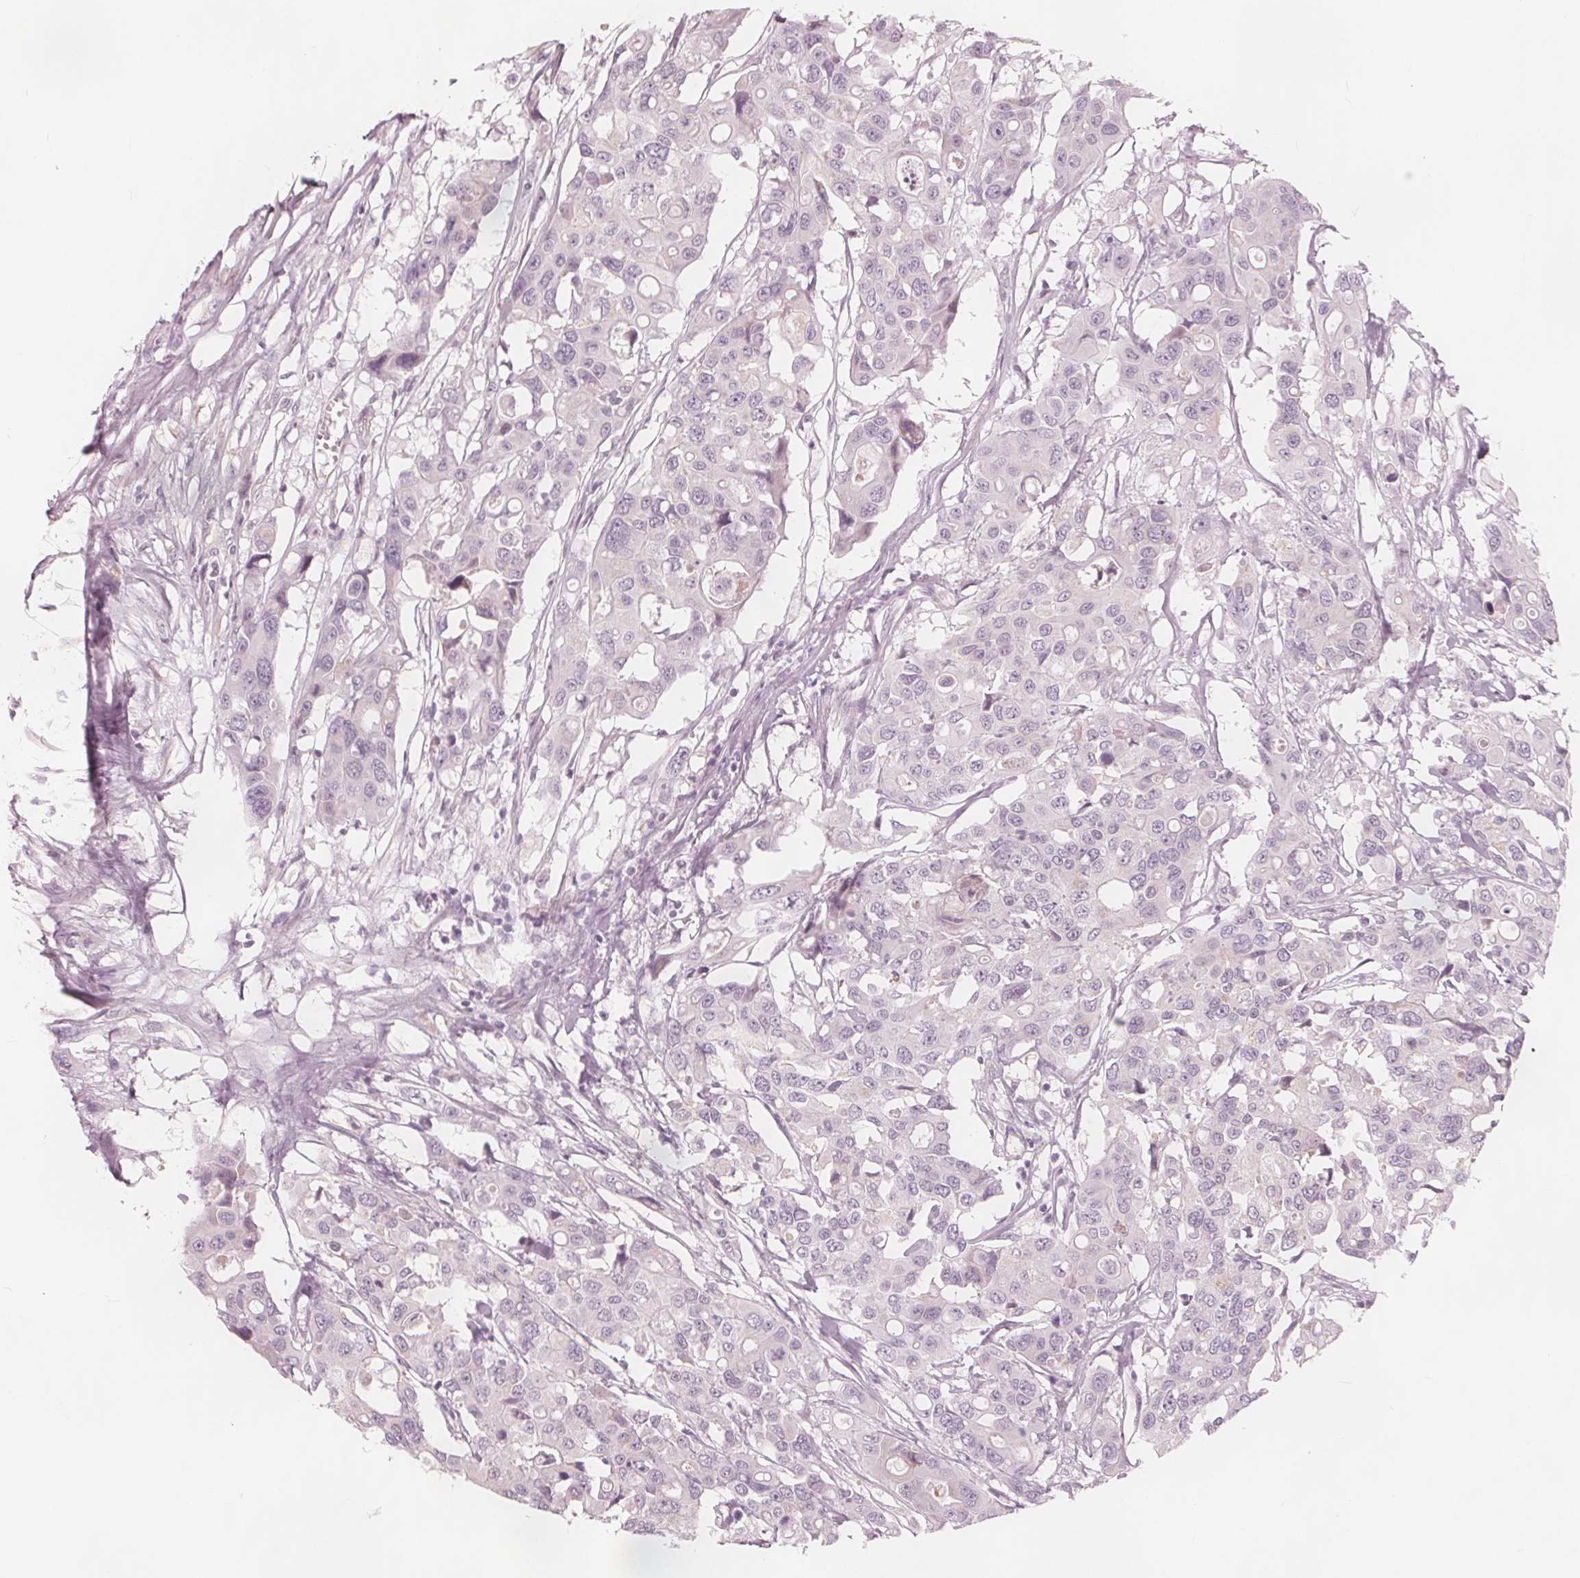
{"staining": {"intensity": "negative", "quantity": "none", "location": "none"}, "tissue": "colorectal cancer", "cell_type": "Tumor cells", "image_type": "cancer", "snomed": [{"axis": "morphology", "description": "Adenocarcinoma, NOS"}, {"axis": "topography", "description": "Colon"}], "caption": "The image demonstrates no significant staining in tumor cells of colorectal cancer.", "gene": "BRSK1", "patient": {"sex": "male", "age": 77}}